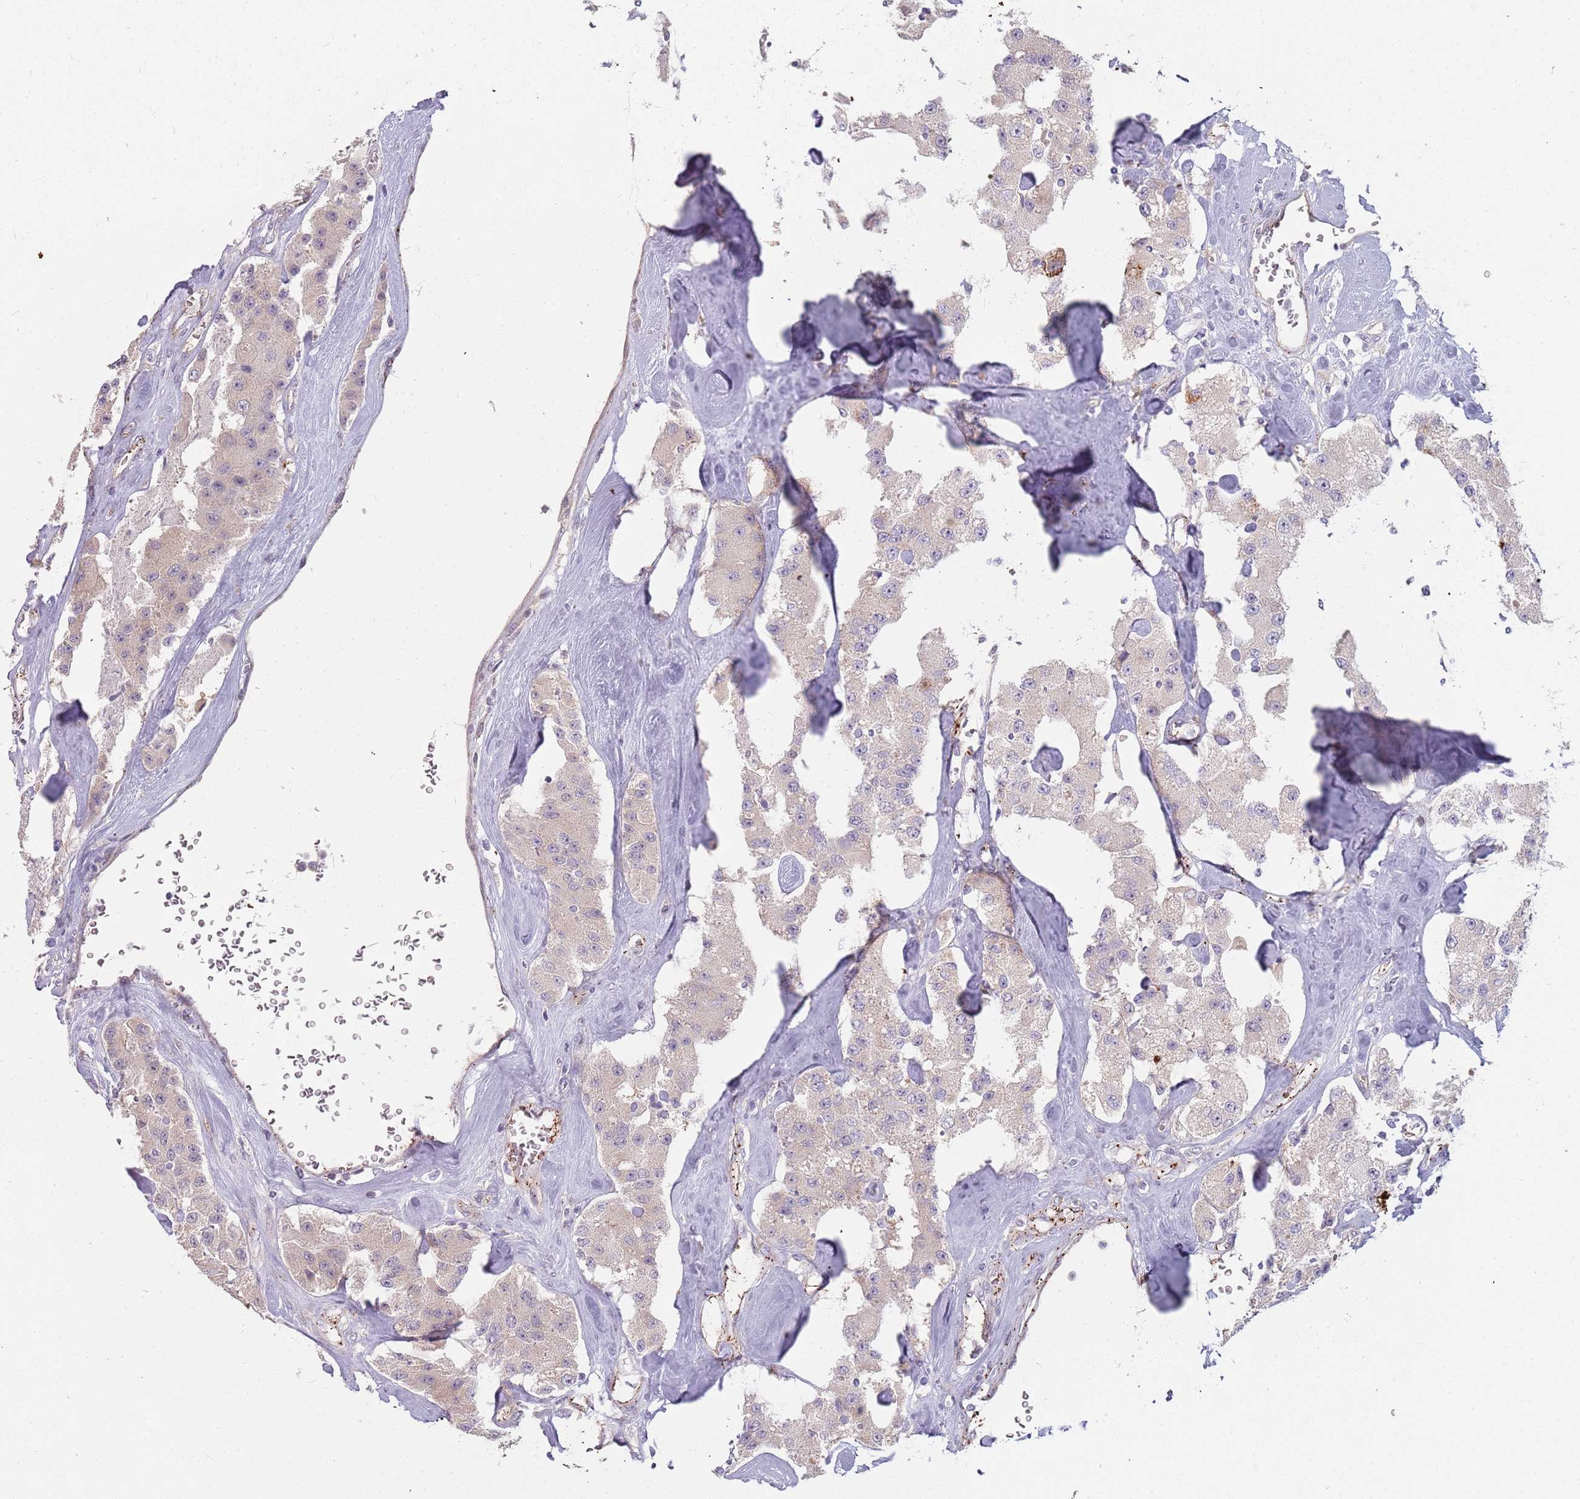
{"staining": {"intensity": "negative", "quantity": "none", "location": "none"}, "tissue": "carcinoid", "cell_type": "Tumor cells", "image_type": "cancer", "snomed": [{"axis": "morphology", "description": "Carcinoid, malignant, NOS"}, {"axis": "topography", "description": "Pancreas"}], "caption": "Immunohistochemistry micrograph of neoplastic tissue: human carcinoid stained with DAB exhibits no significant protein positivity in tumor cells. The staining was performed using DAB to visualize the protein expression in brown, while the nuclei were stained in blue with hematoxylin (Magnification: 20x).", "gene": "LDHD", "patient": {"sex": "male", "age": 41}}